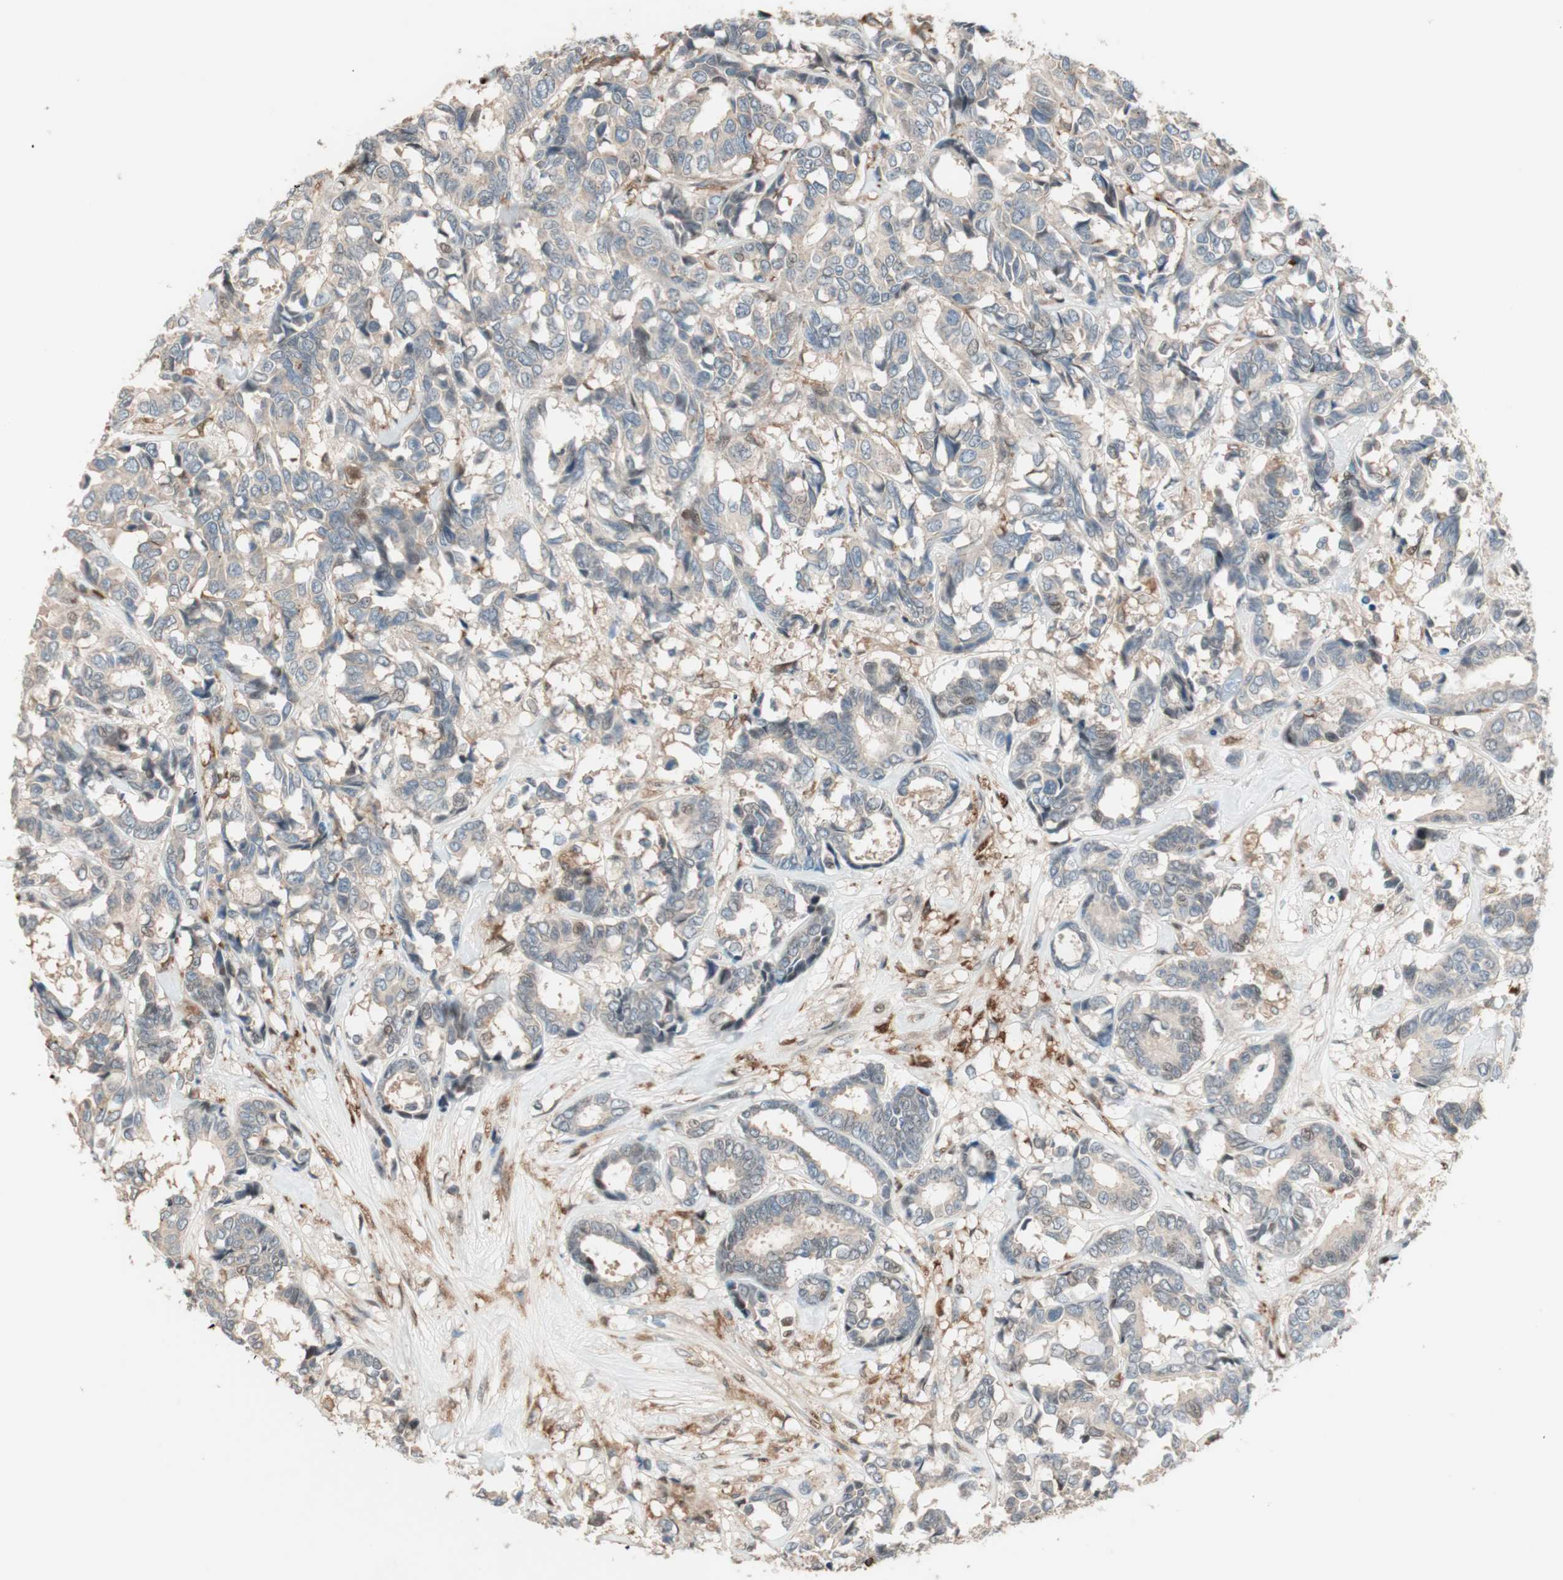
{"staining": {"intensity": "weak", "quantity": "25%-75%", "location": "cytoplasmic/membranous"}, "tissue": "breast cancer", "cell_type": "Tumor cells", "image_type": "cancer", "snomed": [{"axis": "morphology", "description": "Duct carcinoma"}, {"axis": "topography", "description": "Breast"}], "caption": "This is an image of IHC staining of invasive ductal carcinoma (breast), which shows weak expression in the cytoplasmic/membranous of tumor cells.", "gene": "BIN1", "patient": {"sex": "female", "age": 87}}